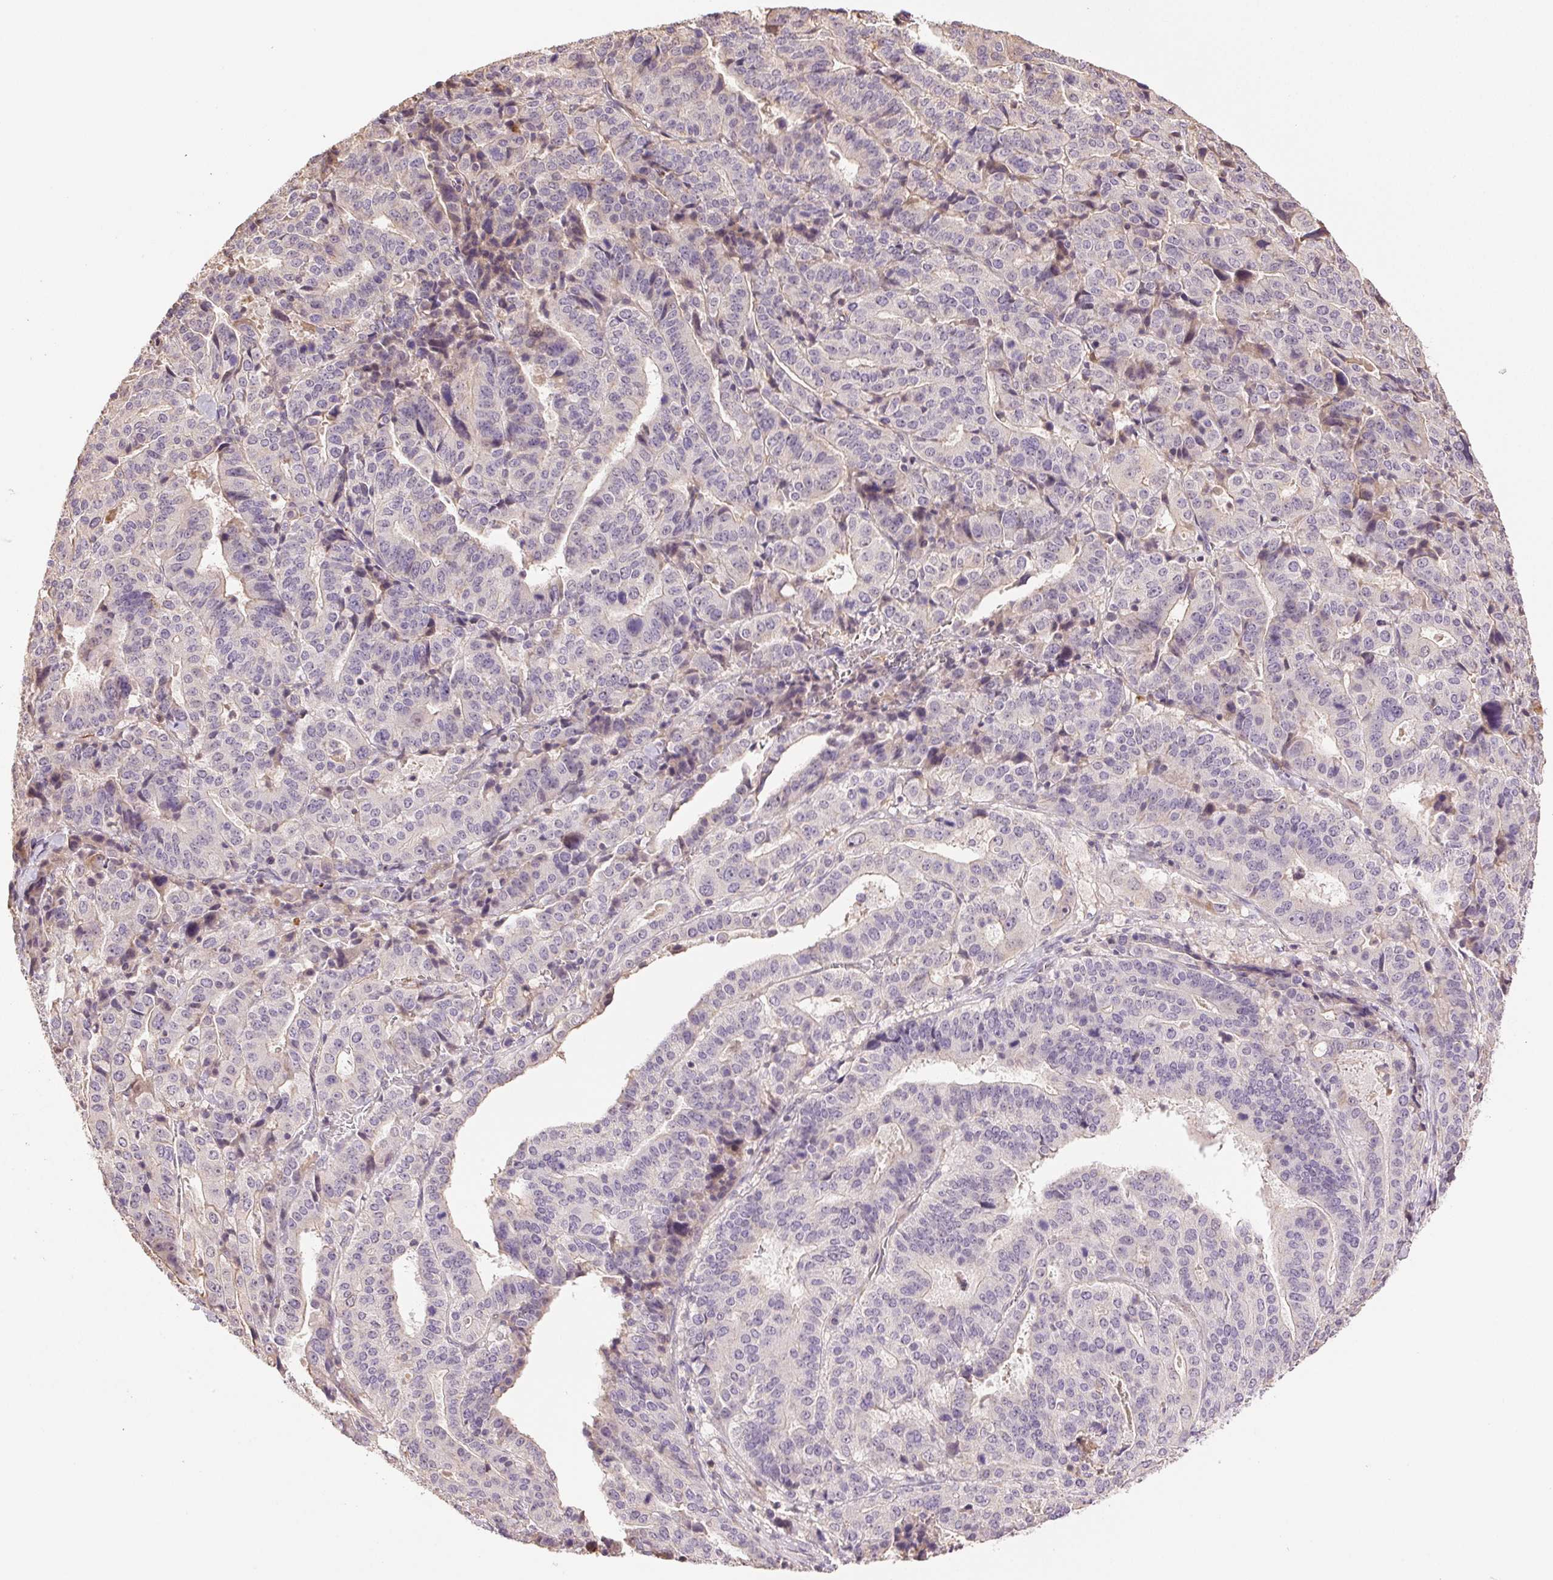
{"staining": {"intensity": "negative", "quantity": "none", "location": "none"}, "tissue": "stomach cancer", "cell_type": "Tumor cells", "image_type": "cancer", "snomed": [{"axis": "morphology", "description": "Adenocarcinoma, NOS"}, {"axis": "topography", "description": "Stomach"}], "caption": "The immunohistochemistry photomicrograph has no significant staining in tumor cells of stomach cancer (adenocarcinoma) tissue.", "gene": "TMEM253", "patient": {"sex": "male", "age": 48}}